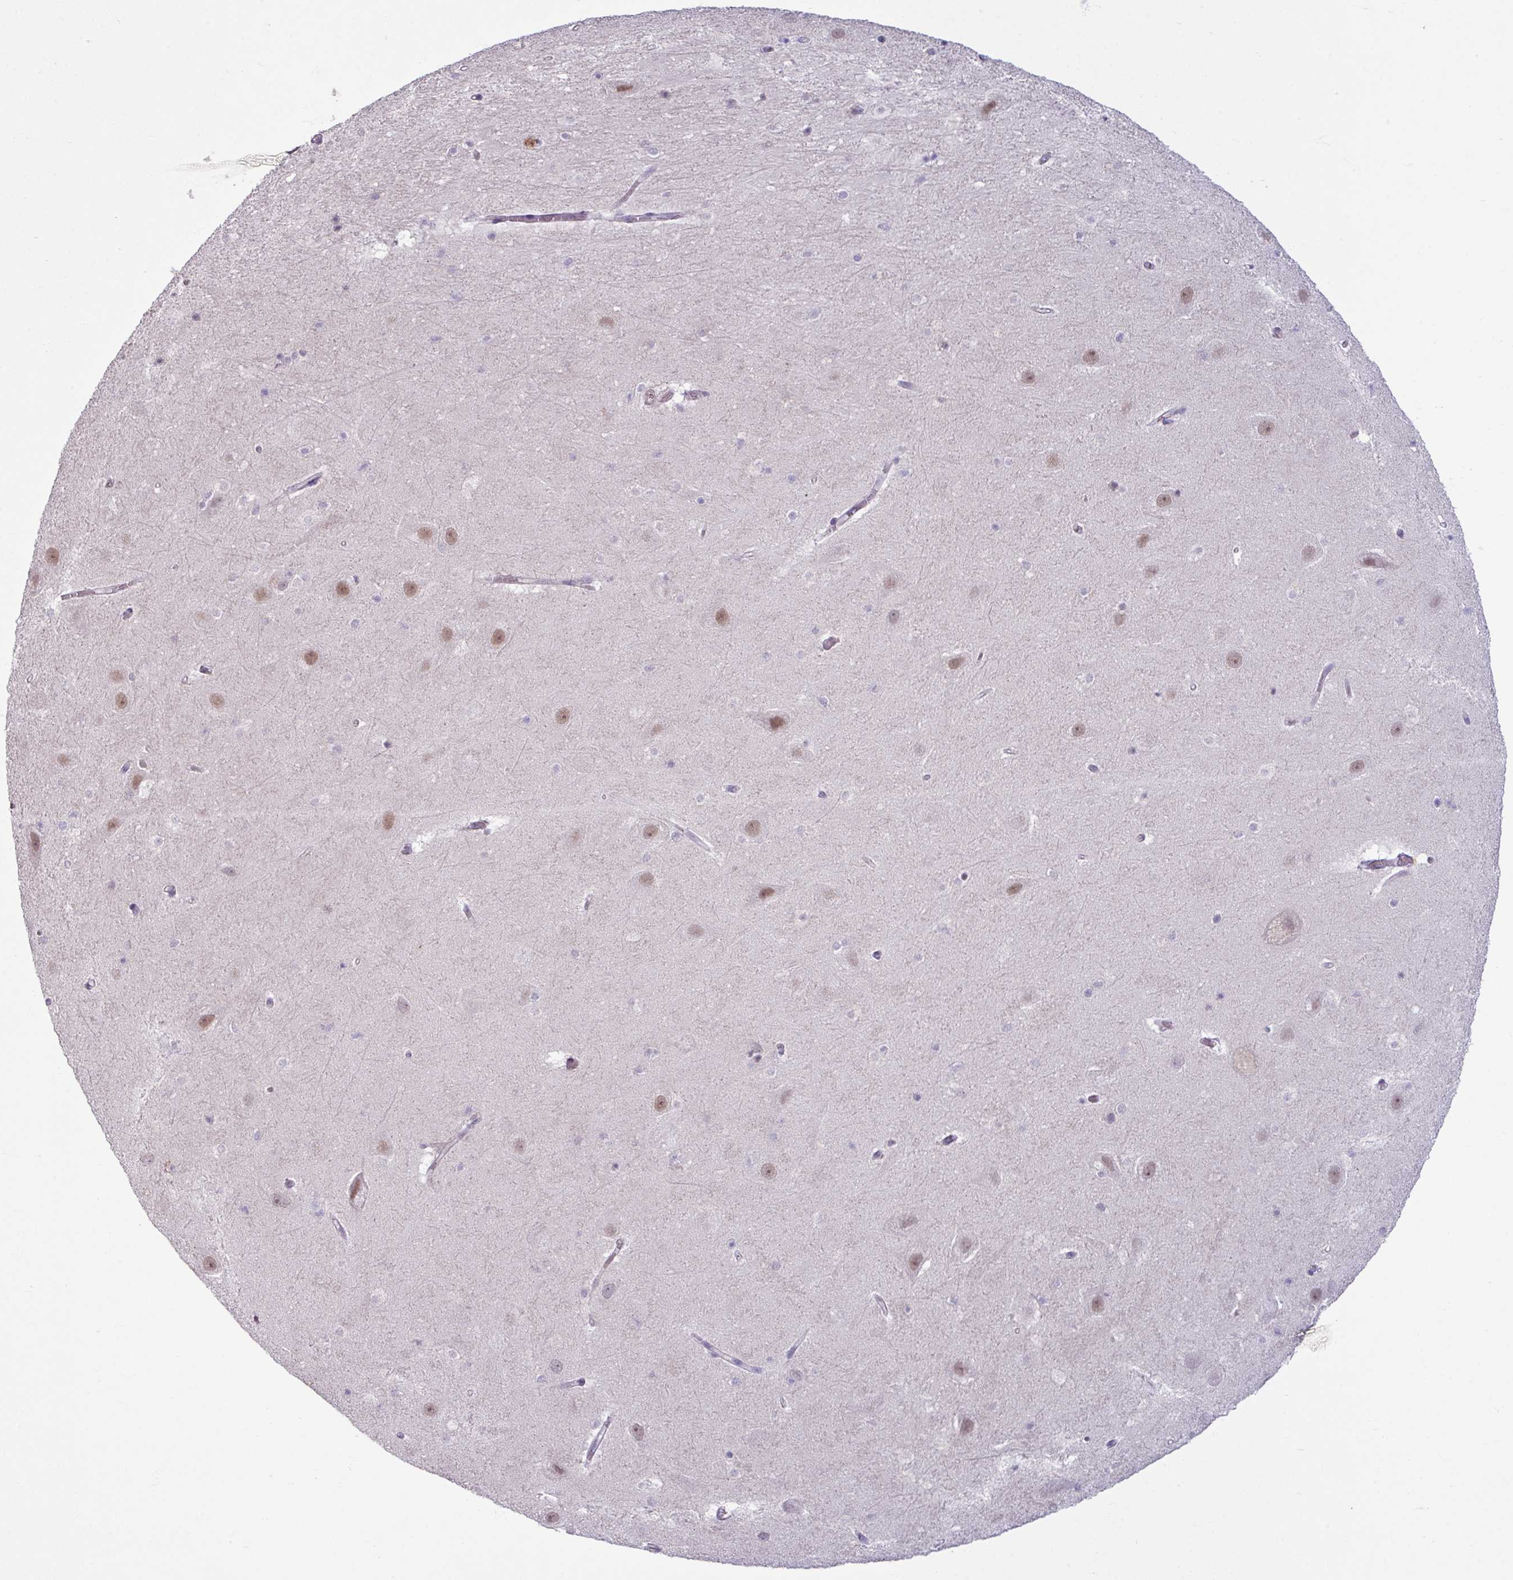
{"staining": {"intensity": "negative", "quantity": "none", "location": "none"}, "tissue": "hippocampus", "cell_type": "Glial cells", "image_type": "normal", "snomed": [{"axis": "morphology", "description": "Normal tissue, NOS"}, {"axis": "topography", "description": "Hippocampus"}], "caption": "An image of hippocampus stained for a protein exhibits no brown staining in glial cells. (DAB (3,3'-diaminobenzidine) IHC with hematoxylin counter stain).", "gene": "UVSSA", "patient": {"sex": "male", "age": 37}}